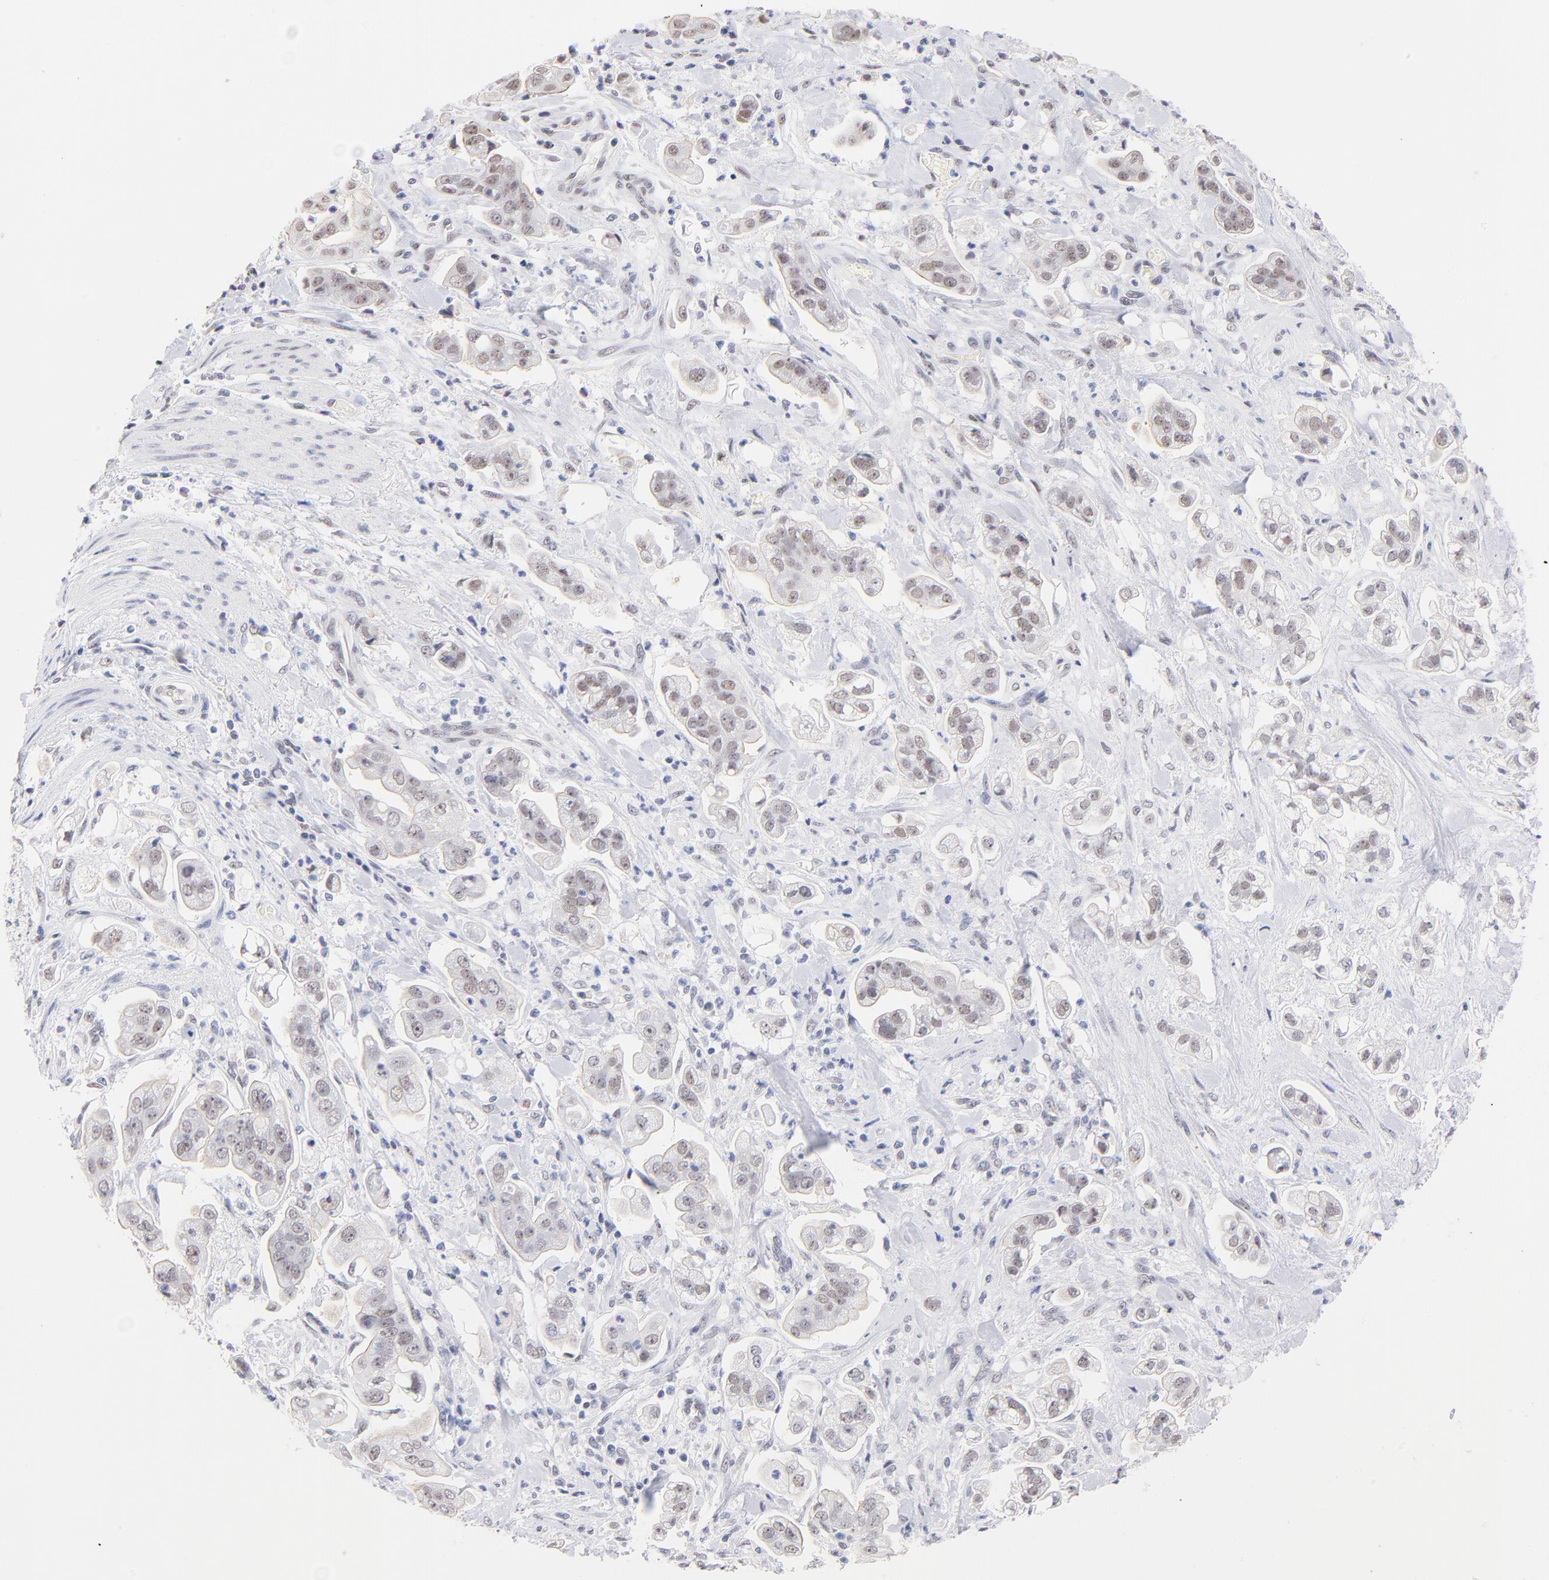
{"staining": {"intensity": "weak", "quantity": ">75%", "location": "nuclear"}, "tissue": "stomach cancer", "cell_type": "Tumor cells", "image_type": "cancer", "snomed": [{"axis": "morphology", "description": "Adenocarcinoma, NOS"}, {"axis": "topography", "description": "Stomach"}], "caption": "Immunohistochemical staining of stomach cancer shows weak nuclear protein expression in approximately >75% of tumor cells.", "gene": "ZNF74", "patient": {"sex": "male", "age": 62}}